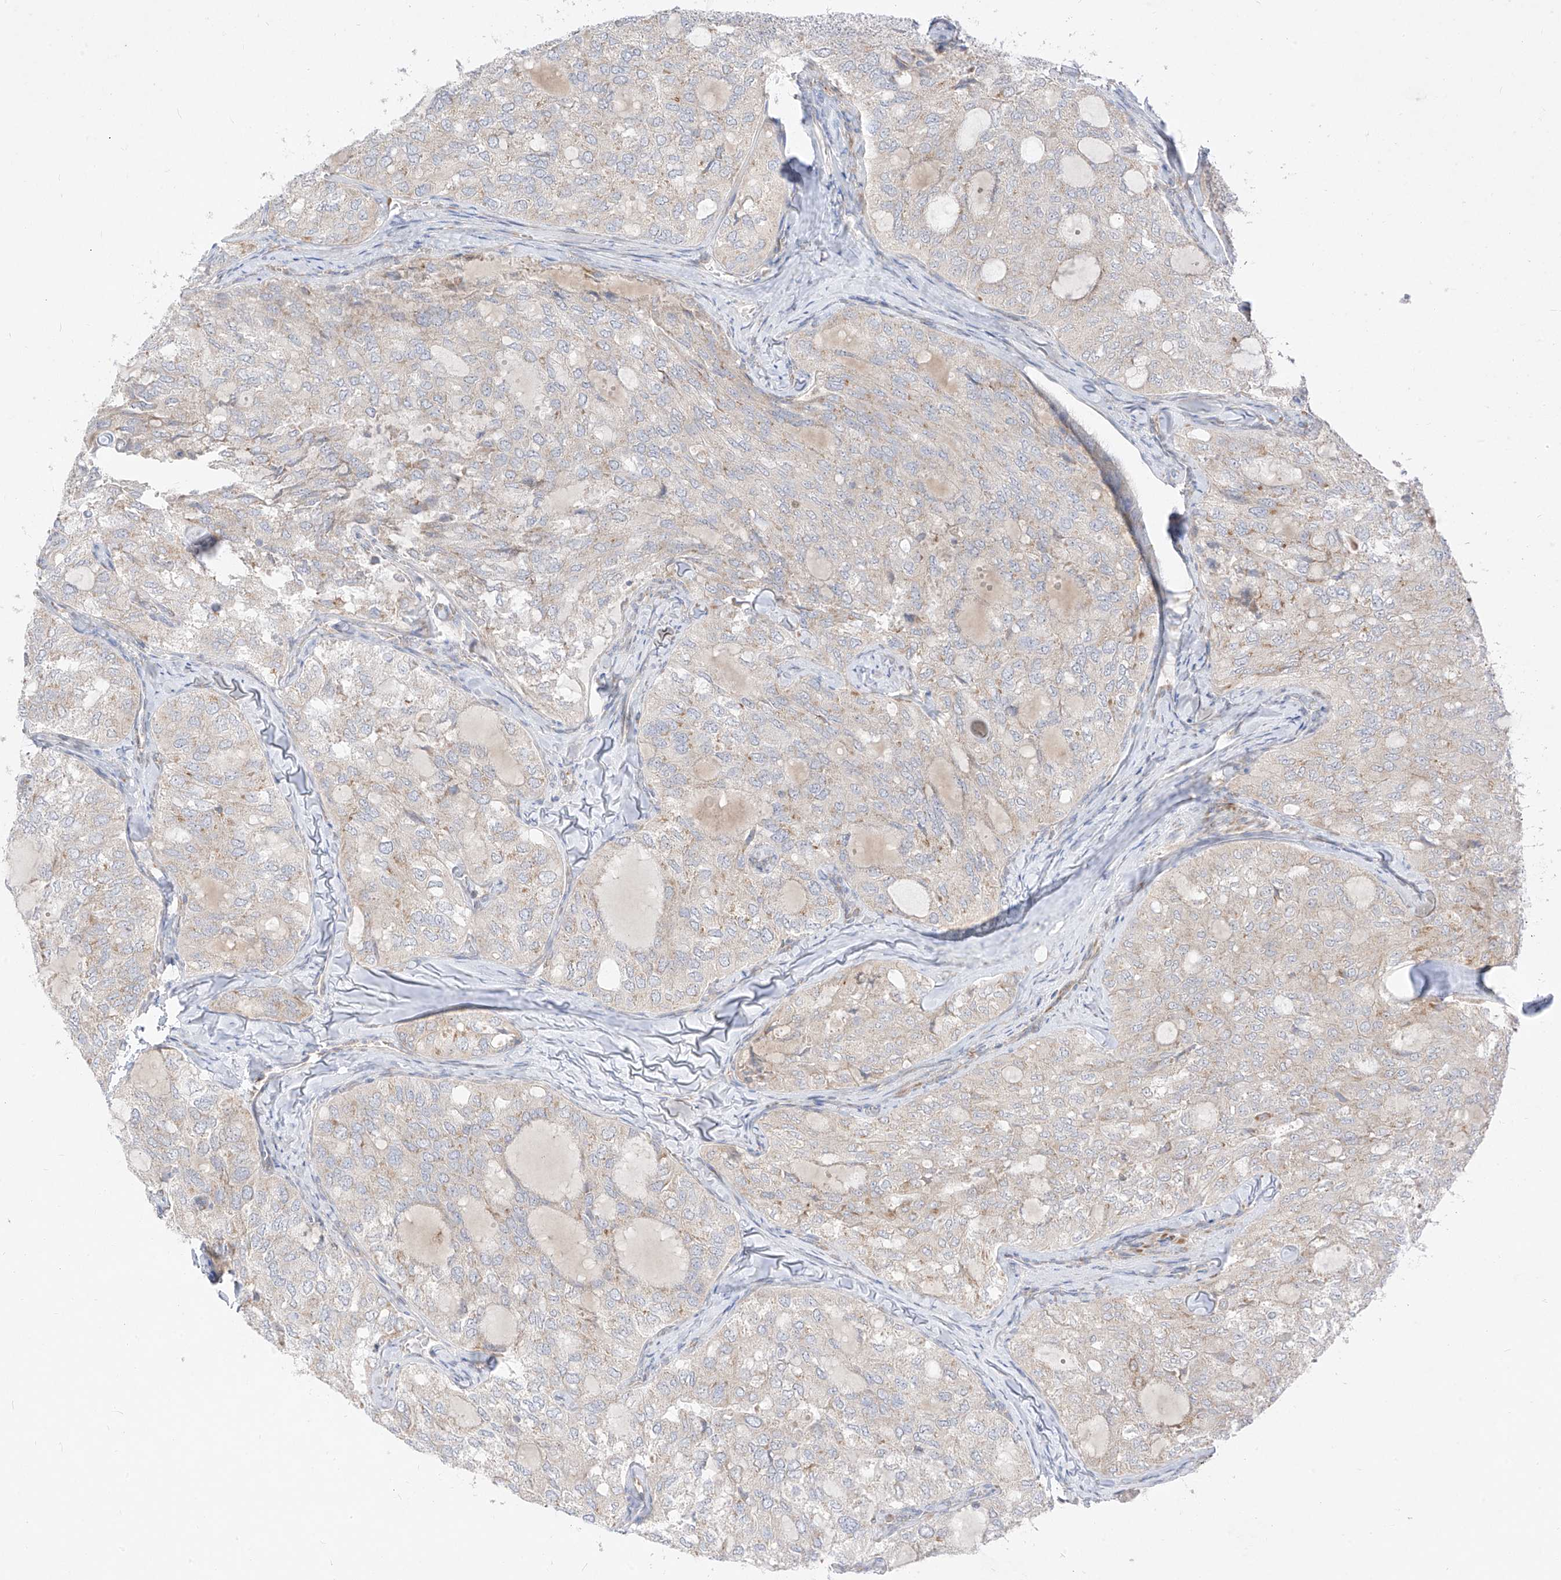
{"staining": {"intensity": "negative", "quantity": "none", "location": "none"}, "tissue": "thyroid cancer", "cell_type": "Tumor cells", "image_type": "cancer", "snomed": [{"axis": "morphology", "description": "Follicular adenoma carcinoma, NOS"}, {"axis": "topography", "description": "Thyroid gland"}], "caption": "Thyroid follicular adenoma carcinoma stained for a protein using immunohistochemistry (IHC) displays no positivity tumor cells.", "gene": "STT3A", "patient": {"sex": "male", "age": 75}}